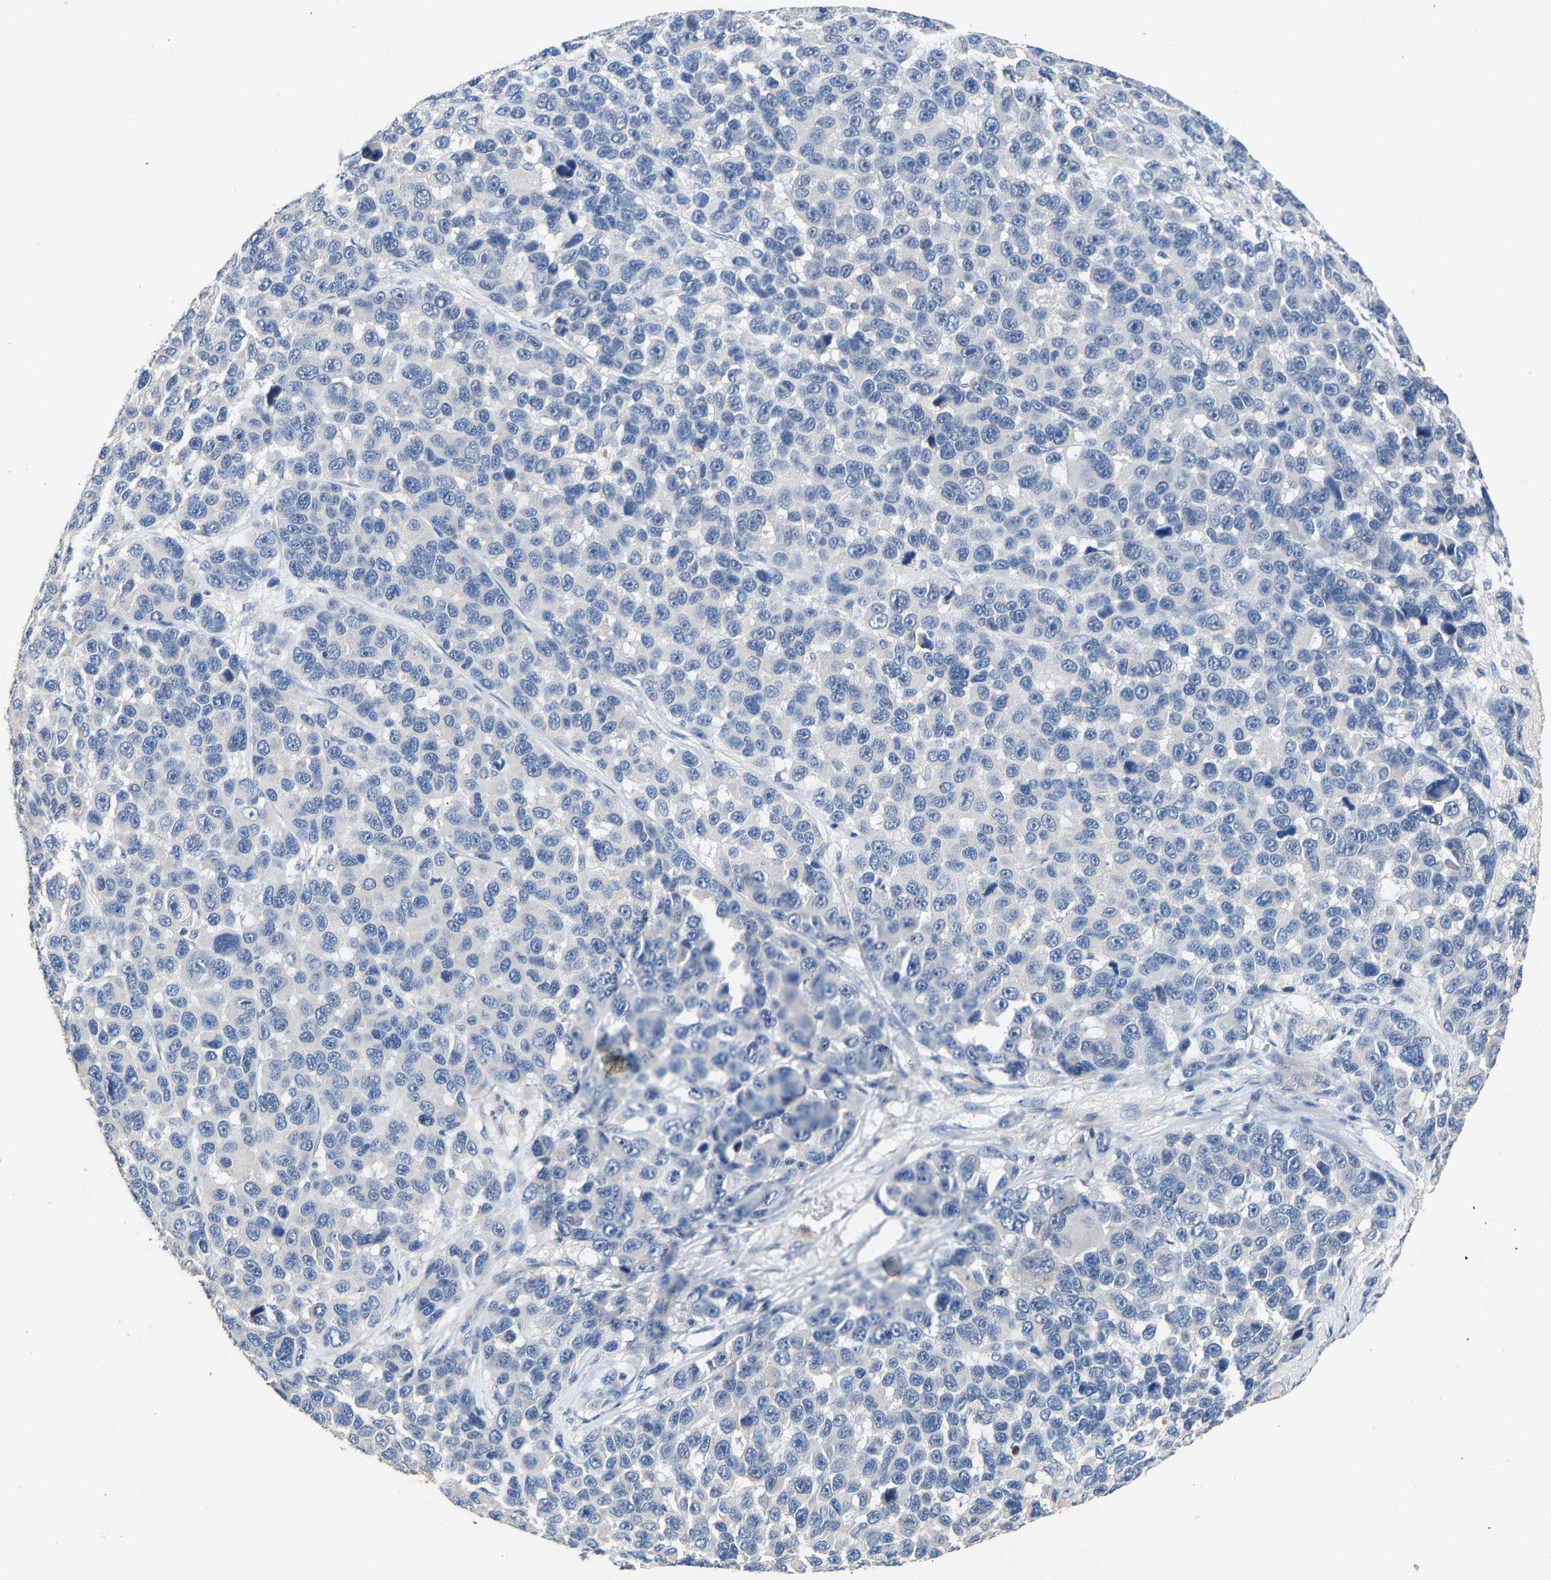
{"staining": {"intensity": "negative", "quantity": "none", "location": "none"}, "tissue": "melanoma", "cell_type": "Tumor cells", "image_type": "cancer", "snomed": [{"axis": "morphology", "description": "Malignant melanoma, NOS"}, {"axis": "topography", "description": "Skin"}], "caption": "Immunohistochemical staining of melanoma demonstrates no significant positivity in tumor cells.", "gene": "CCDC171", "patient": {"sex": "male", "age": 53}}